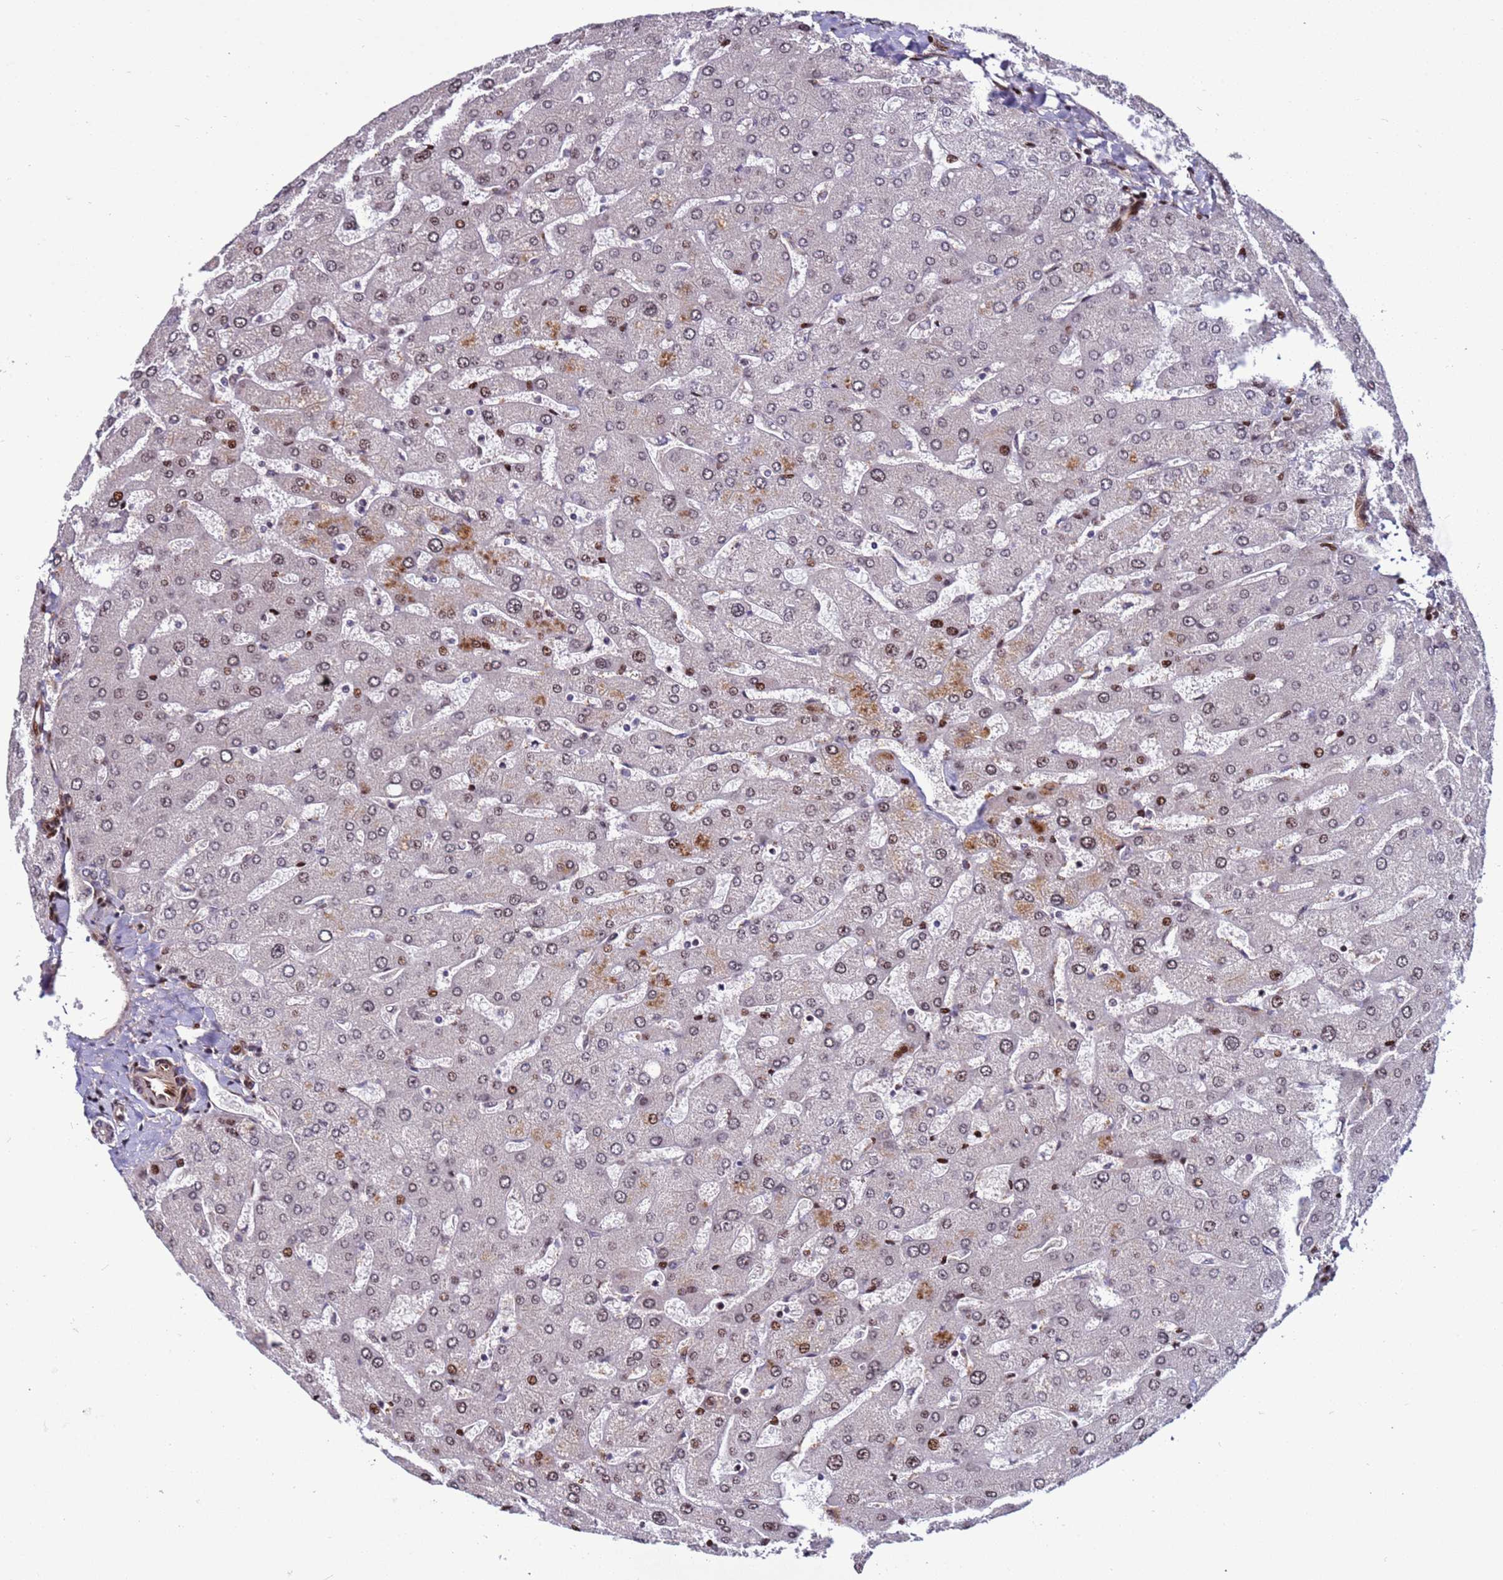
{"staining": {"intensity": "negative", "quantity": "none", "location": "none"}, "tissue": "liver", "cell_type": "Cholangiocytes", "image_type": "normal", "snomed": [{"axis": "morphology", "description": "Normal tissue, NOS"}, {"axis": "topography", "description": "Liver"}], "caption": "Protein analysis of normal liver demonstrates no significant expression in cholangiocytes. The staining was performed using DAB to visualize the protein expression in brown, while the nuclei were stained in blue with hematoxylin (Magnification: 20x).", "gene": "WBP11", "patient": {"sex": "male", "age": 55}}